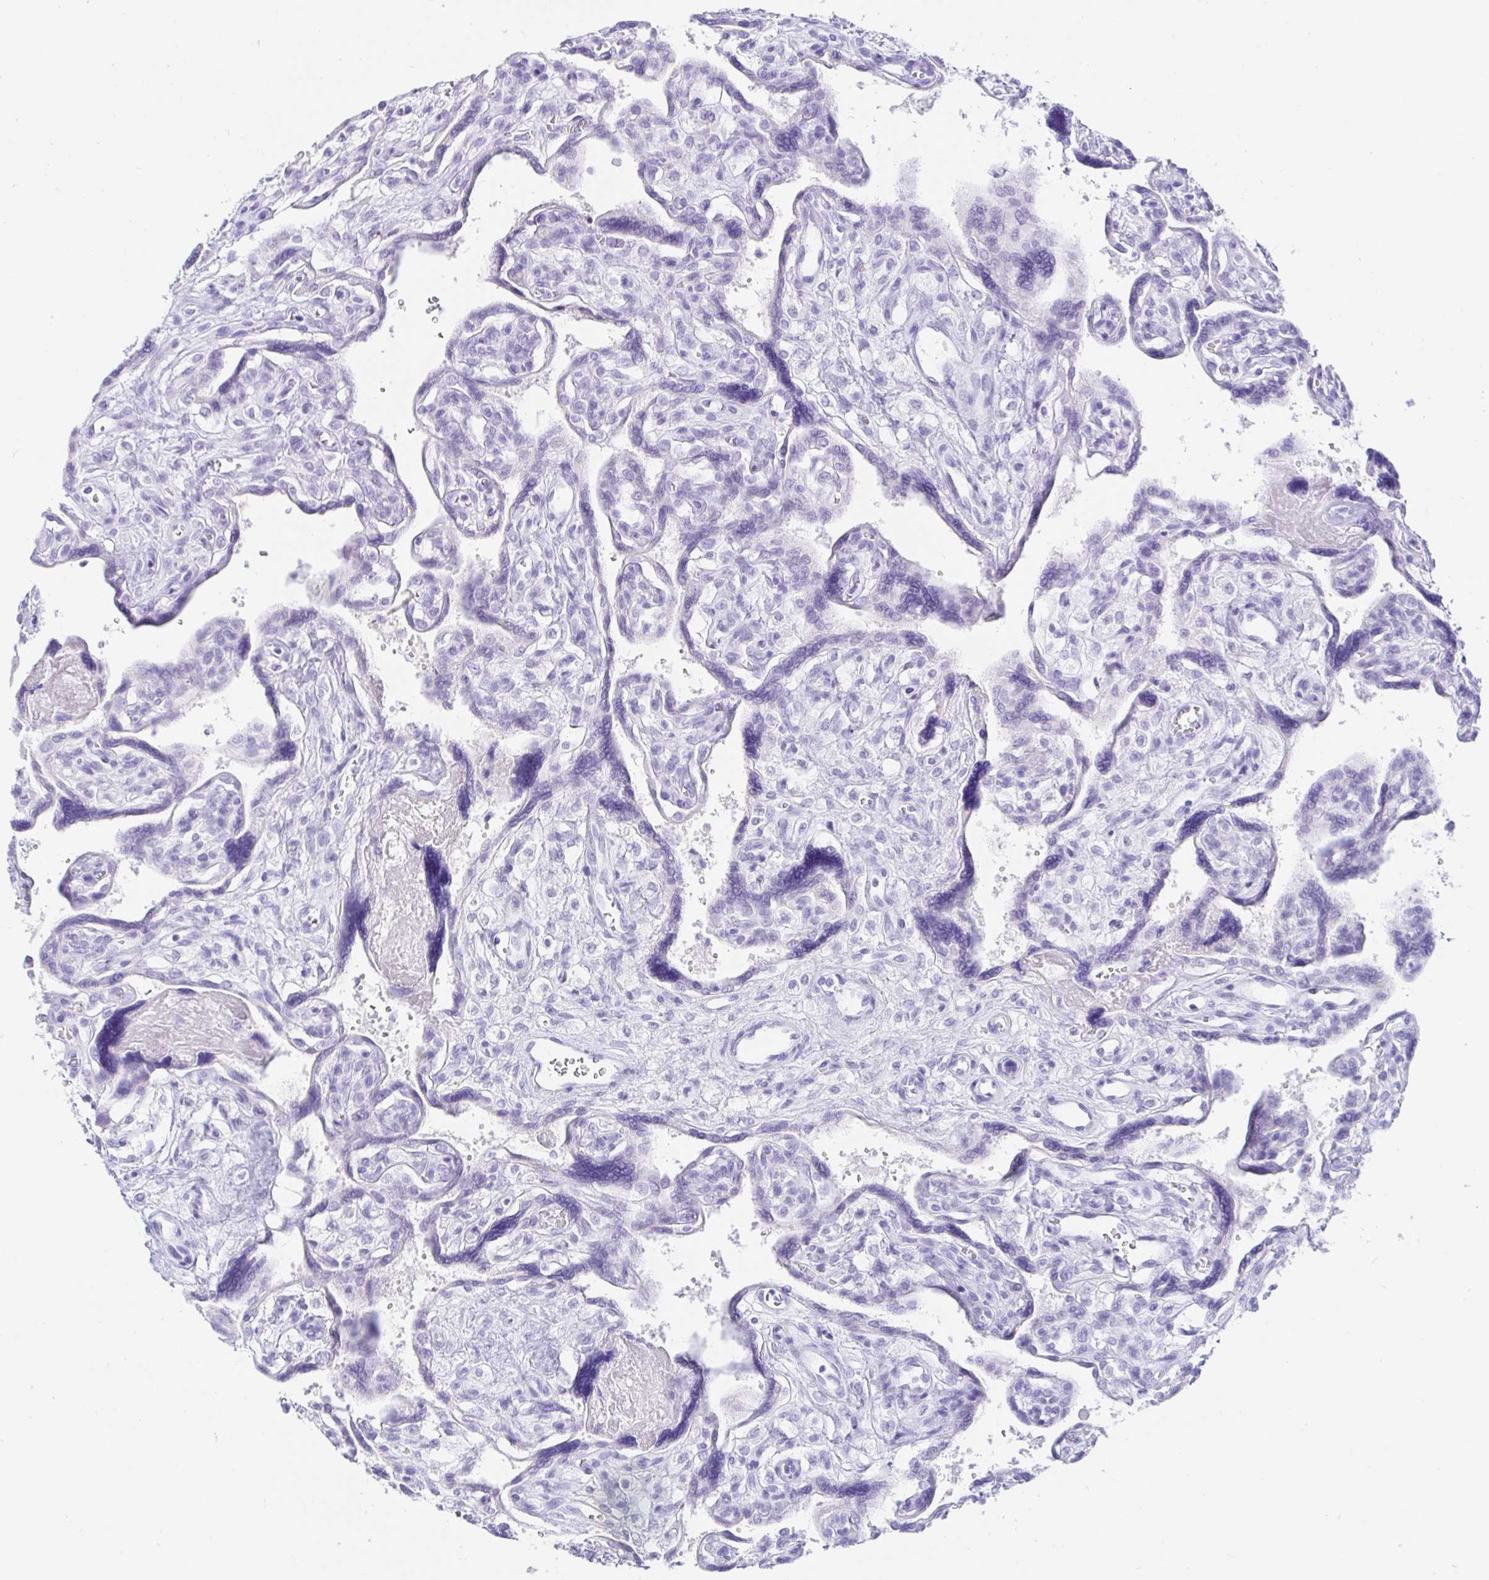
{"staining": {"intensity": "negative", "quantity": "none", "location": "none"}, "tissue": "placenta", "cell_type": "Trophoblastic cells", "image_type": "normal", "snomed": [{"axis": "morphology", "description": "Normal tissue, NOS"}, {"axis": "topography", "description": "Placenta"}], "caption": "Photomicrograph shows no protein staining in trophoblastic cells of normal placenta. (DAB (3,3'-diaminobenzidine) IHC with hematoxylin counter stain).", "gene": "PAX8", "patient": {"sex": "female", "age": 39}}